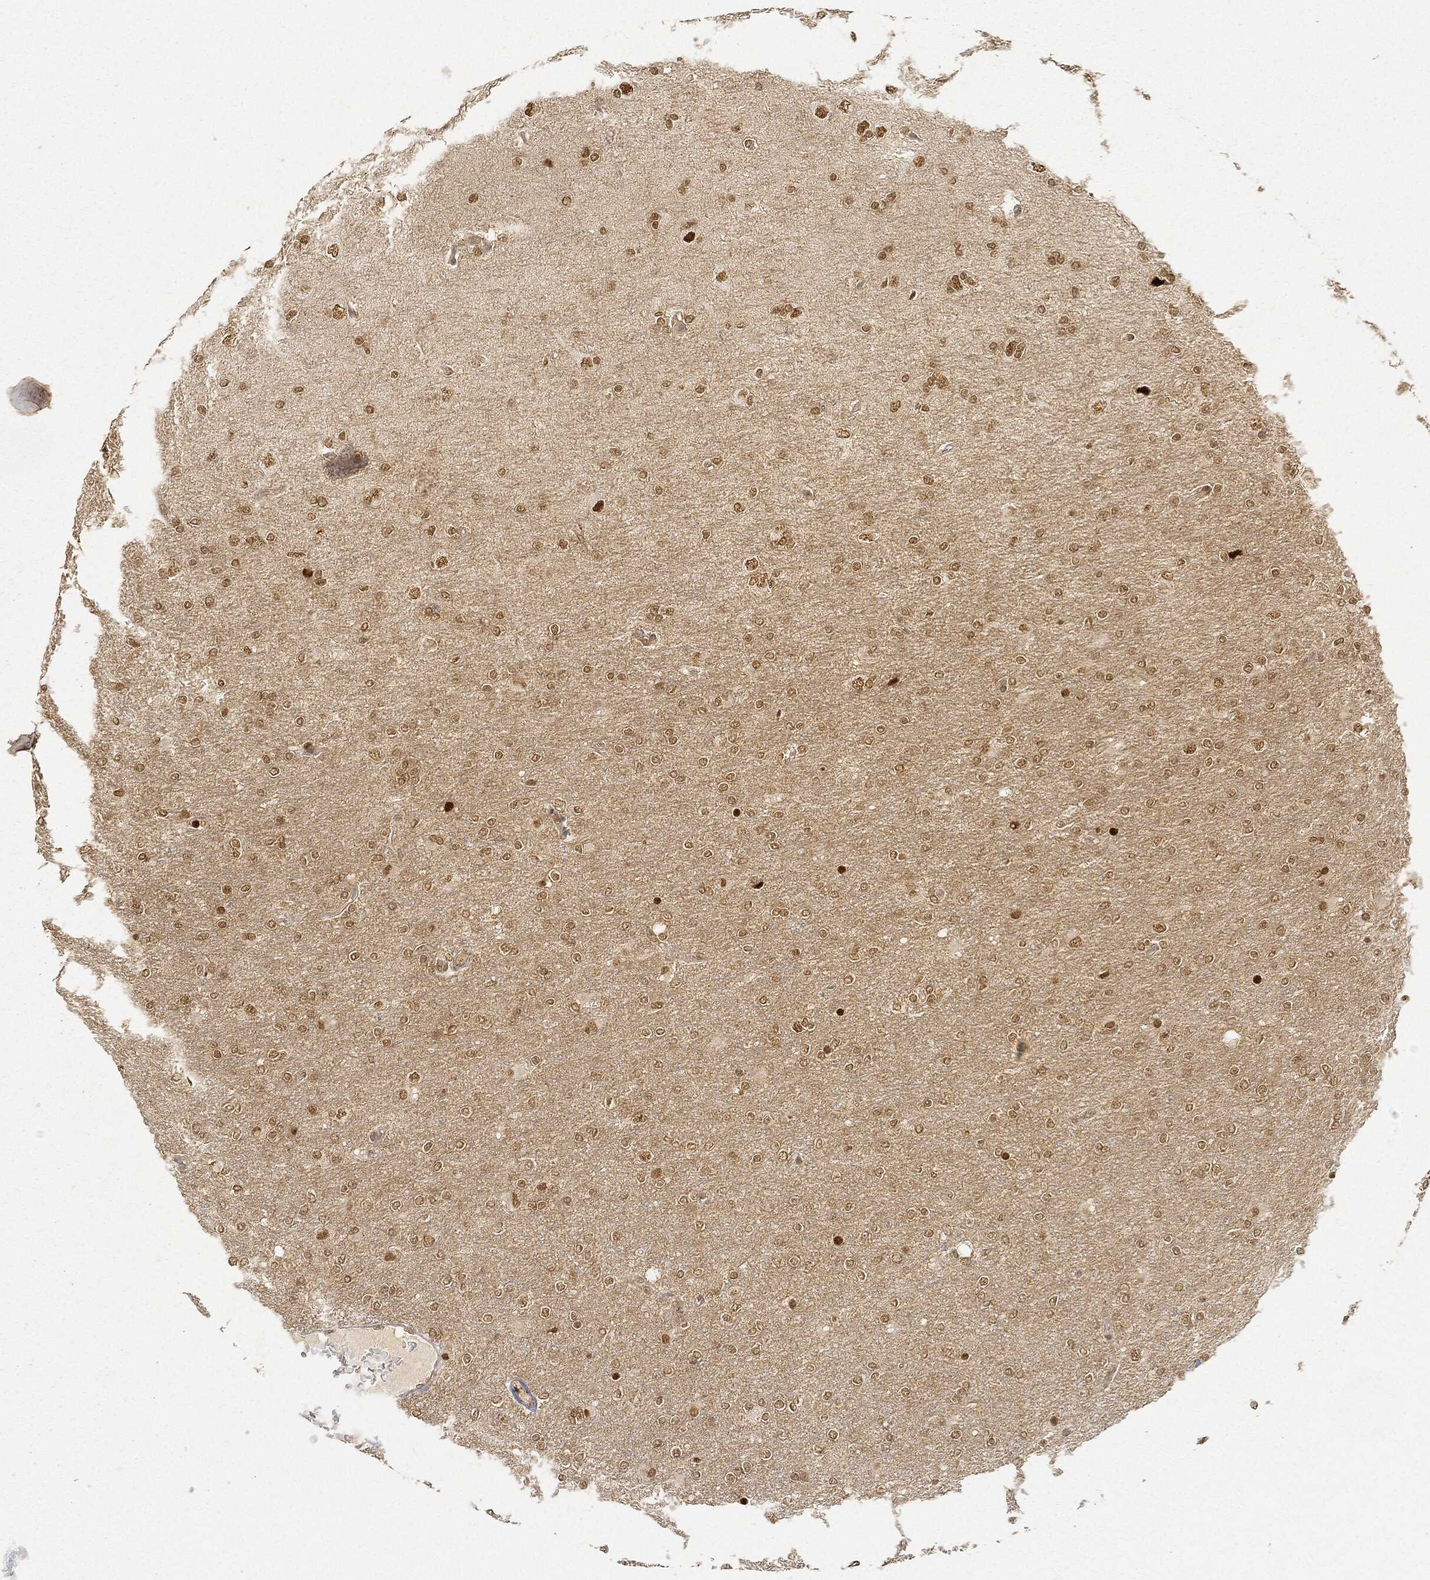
{"staining": {"intensity": "moderate", "quantity": ">75%", "location": "nuclear"}, "tissue": "glioma", "cell_type": "Tumor cells", "image_type": "cancer", "snomed": [{"axis": "morphology", "description": "Glioma, malignant, High grade"}, {"axis": "topography", "description": "Cerebral cortex"}], "caption": "This image shows IHC staining of malignant high-grade glioma, with medium moderate nuclear expression in about >75% of tumor cells.", "gene": "CIB1", "patient": {"sex": "male", "age": 70}}